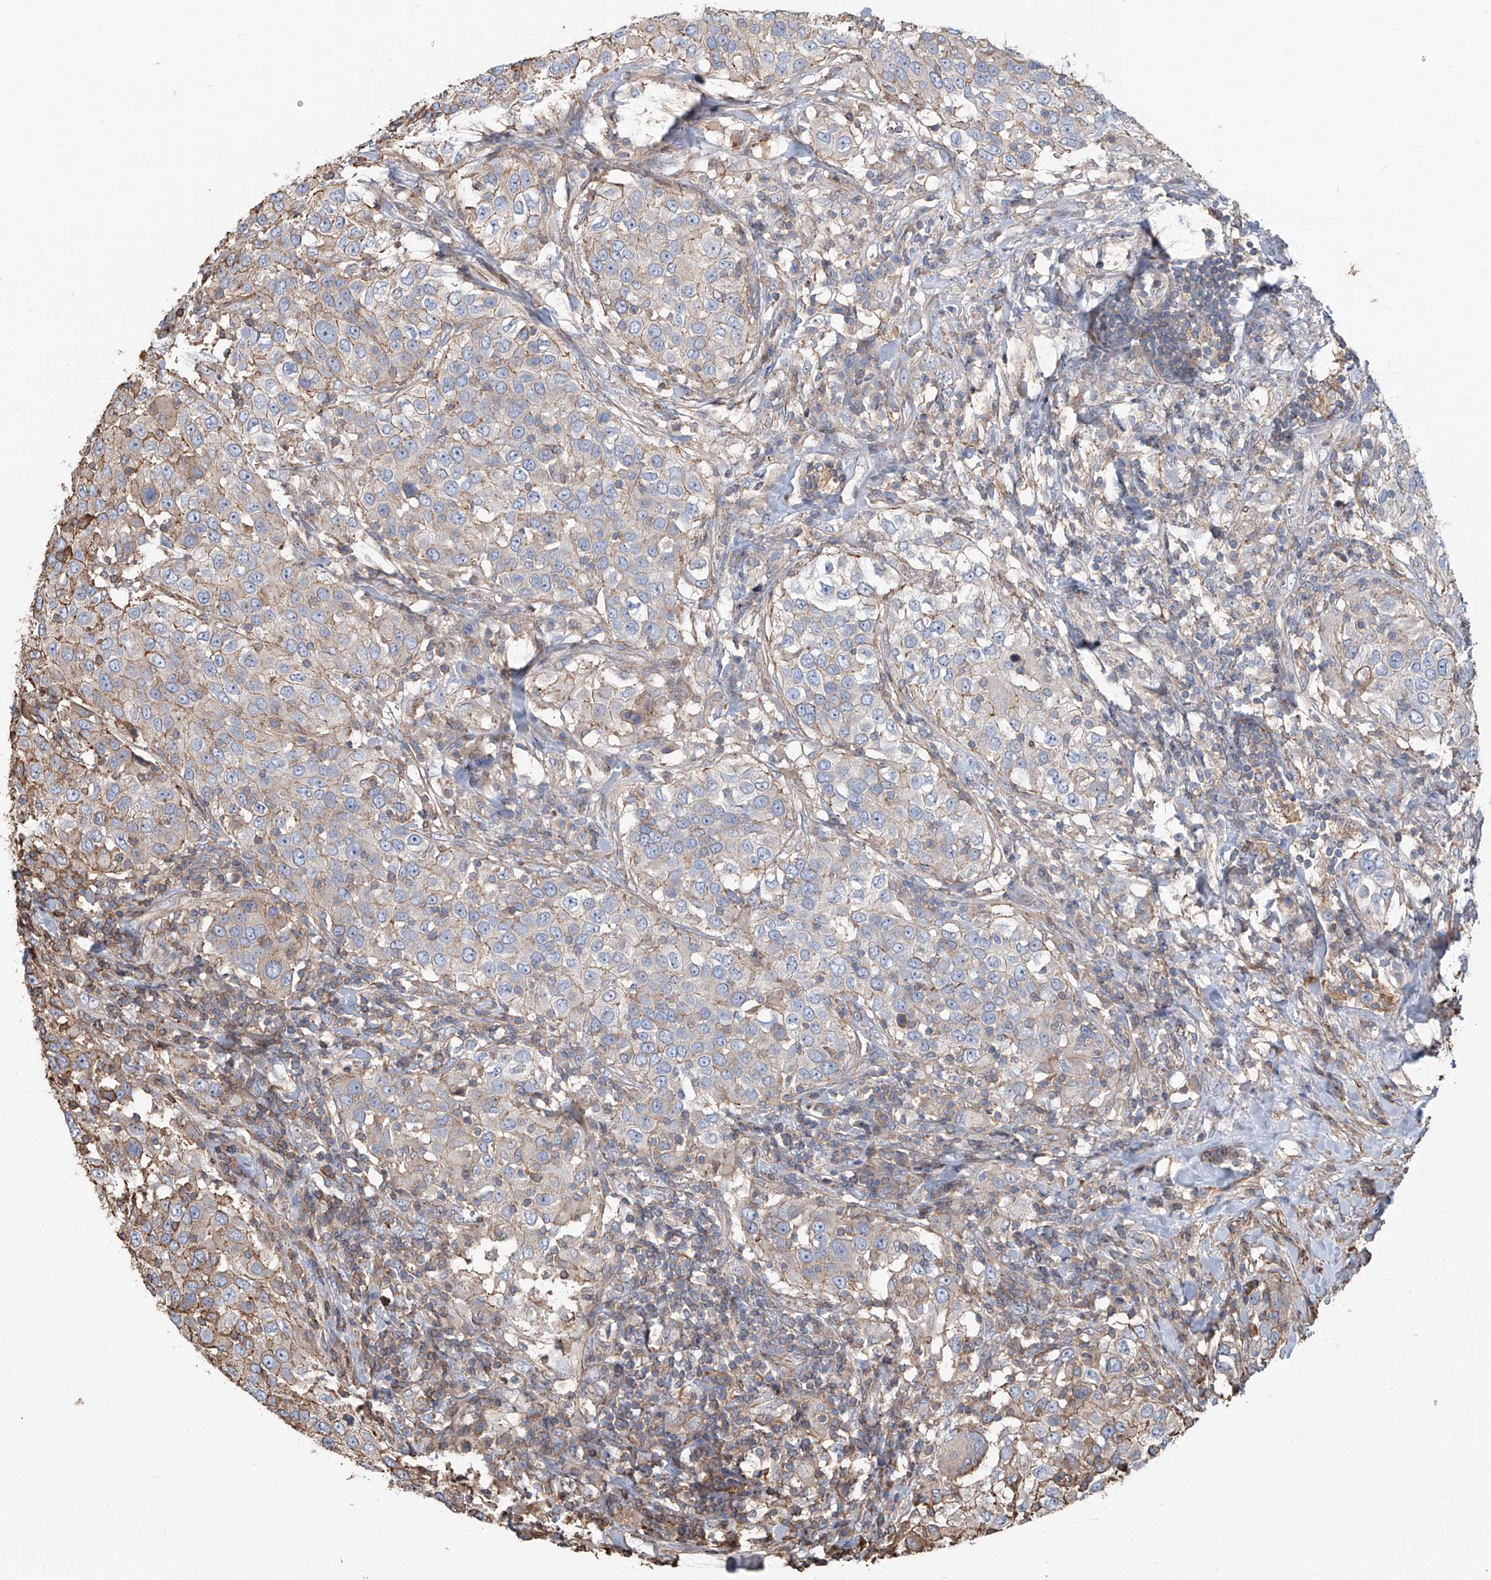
{"staining": {"intensity": "weak", "quantity": "<25%", "location": "cytoplasmic/membranous"}, "tissue": "urothelial cancer", "cell_type": "Tumor cells", "image_type": "cancer", "snomed": [{"axis": "morphology", "description": "Urothelial carcinoma, High grade"}, {"axis": "topography", "description": "Urinary bladder"}], "caption": "IHC image of human urothelial carcinoma (high-grade) stained for a protein (brown), which demonstrates no expression in tumor cells. The staining was performed using DAB to visualize the protein expression in brown, while the nuclei were stained in blue with hematoxylin (Magnification: 20x).", "gene": "PIEZO2", "patient": {"sex": "female", "age": 80}}